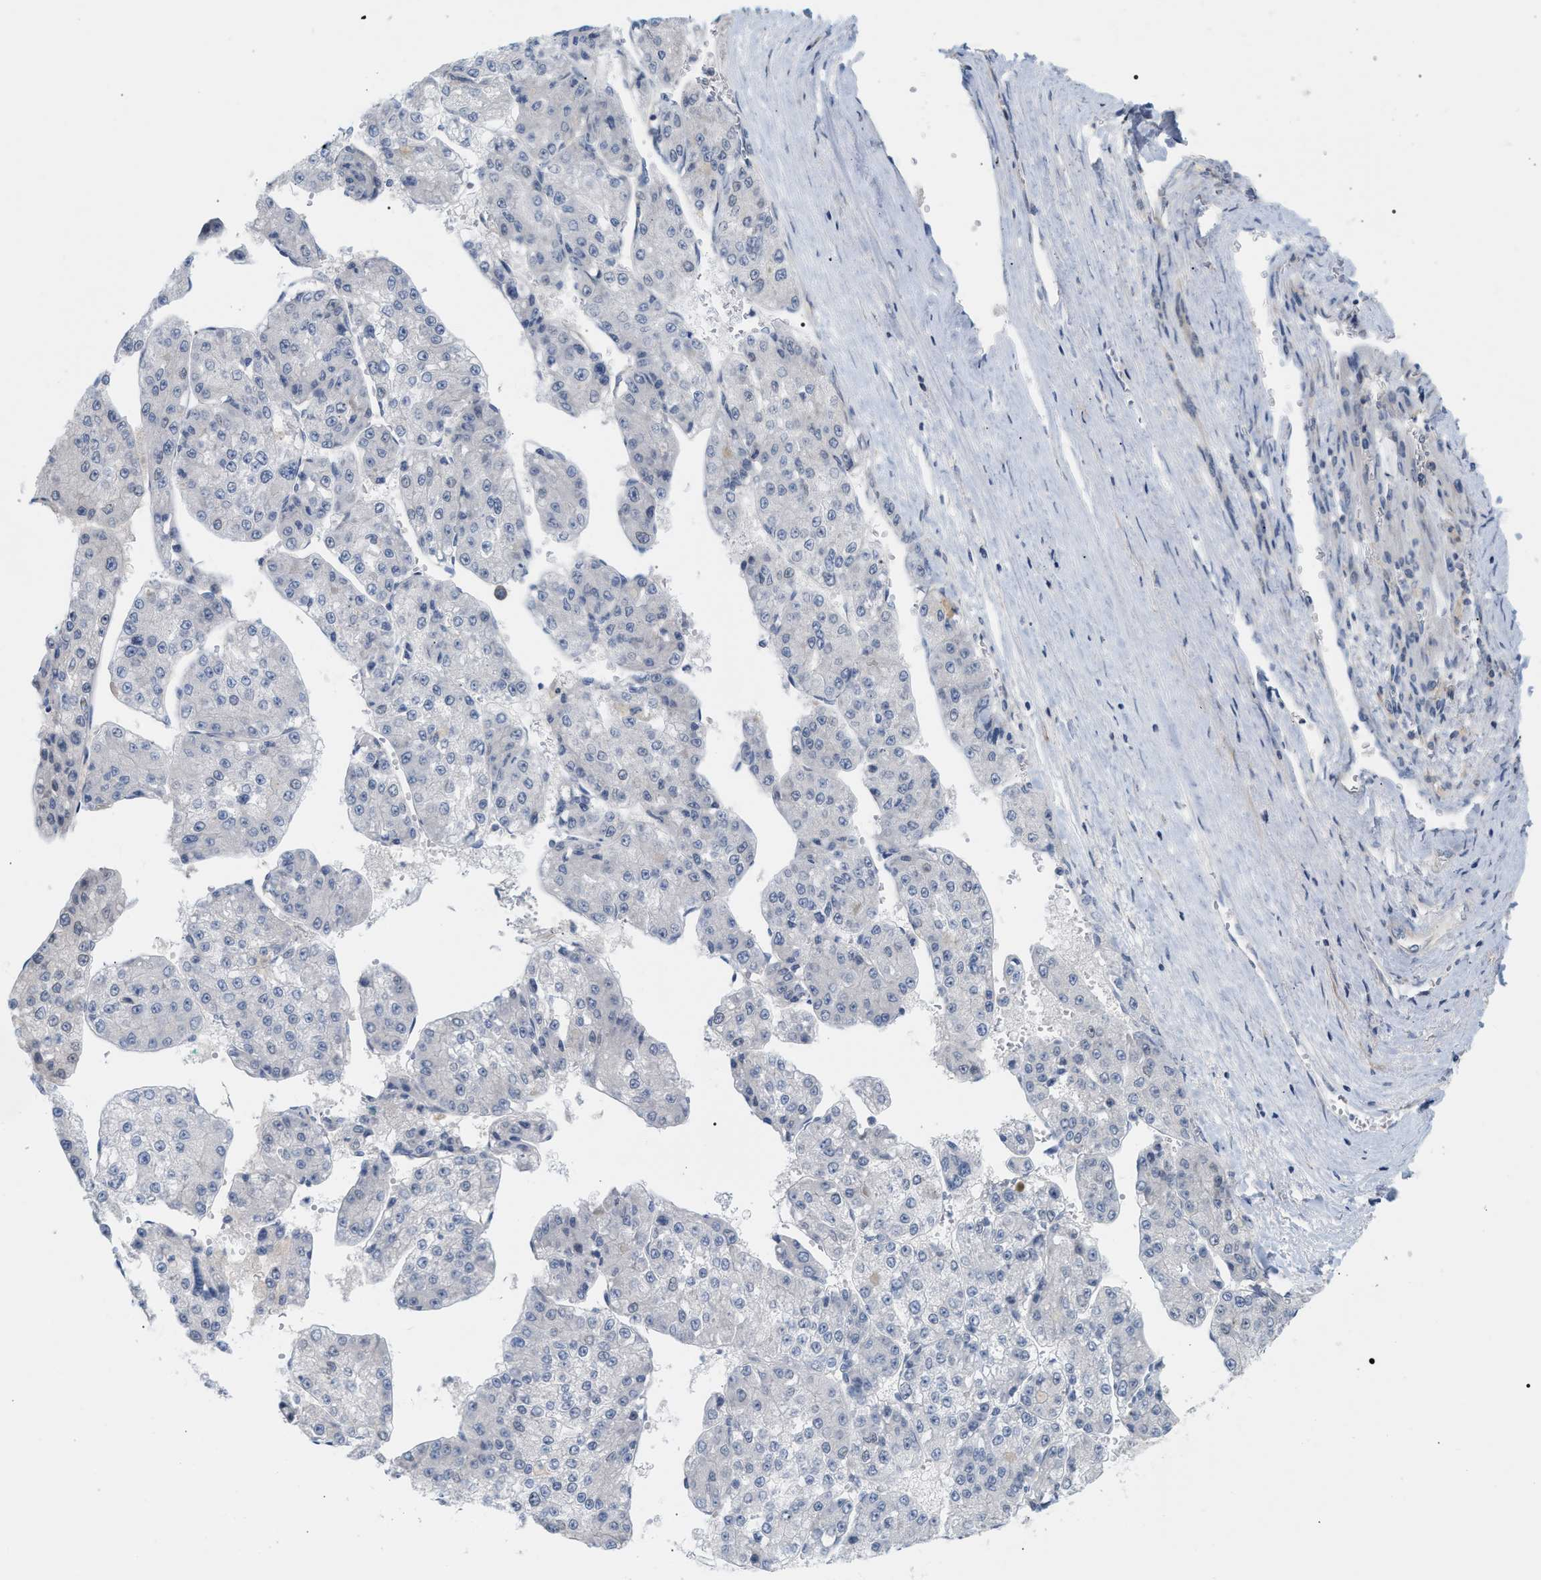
{"staining": {"intensity": "negative", "quantity": "none", "location": "none"}, "tissue": "liver cancer", "cell_type": "Tumor cells", "image_type": "cancer", "snomed": [{"axis": "morphology", "description": "Carcinoma, Hepatocellular, NOS"}, {"axis": "topography", "description": "Liver"}], "caption": "A micrograph of human hepatocellular carcinoma (liver) is negative for staining in tumor cells.", "gene": "LRCH1", "patient": {"sex": "female", "age": 73}}